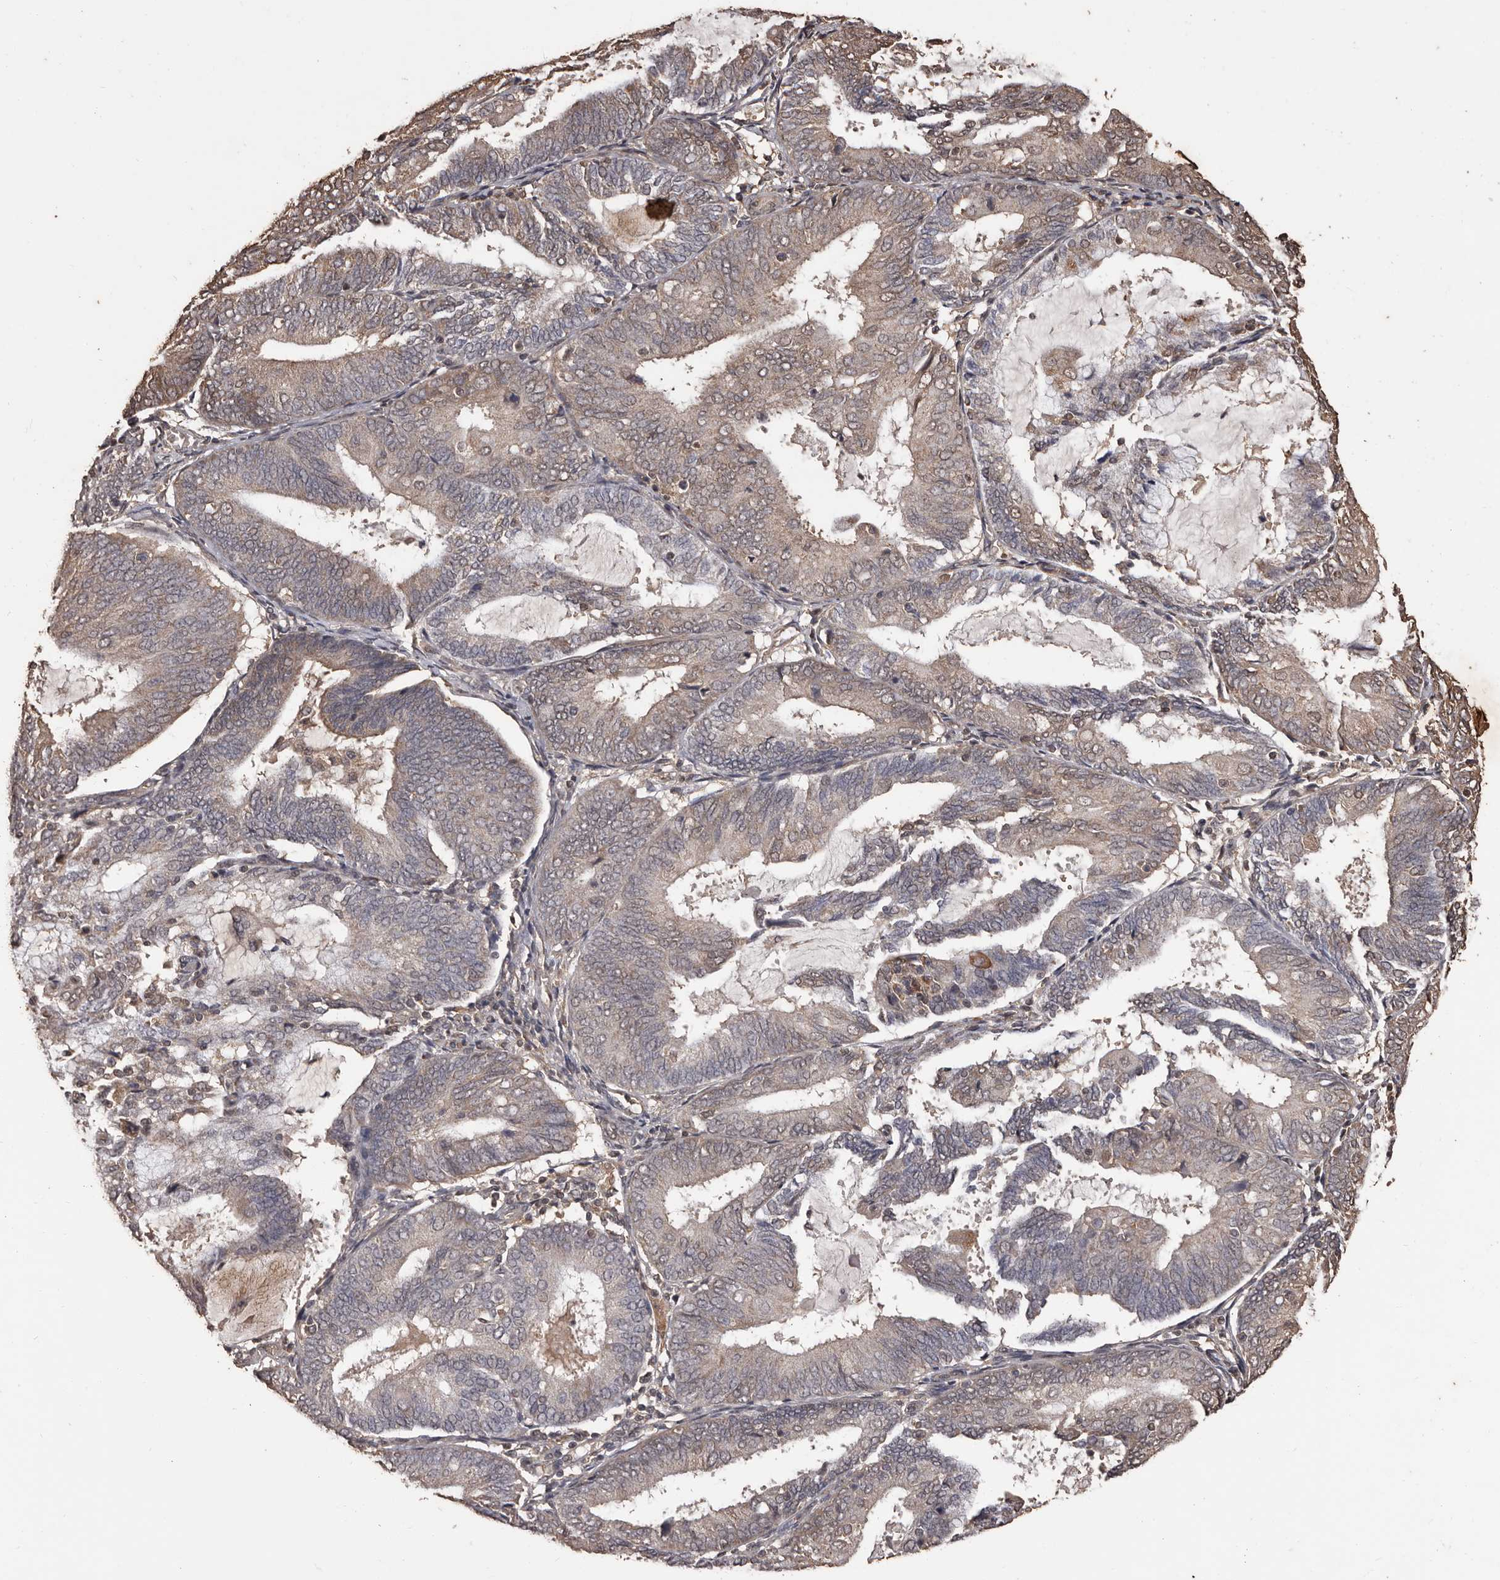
{"staining": {"intensity": "weak", "quantity": "25%-75%", "location": "cytoplasmic/membranous"}, "tissue": "endometrial cancer", "cell_type": "Tumor cells", "image_type": "cancer", "snomed": [{"axis": "morphology", "description": "Adenocarcinoma, NOS"}, {"axis": "topography", "description": "Endometrium"}], "caption": "Weak cytoplasmic/membranous protein staining is identified in approximately 25%-75% of tumor cells in endometrial adenocarcinoma.", "gene": "NAV1", "patient": {"sex": "female", "age": 81}}